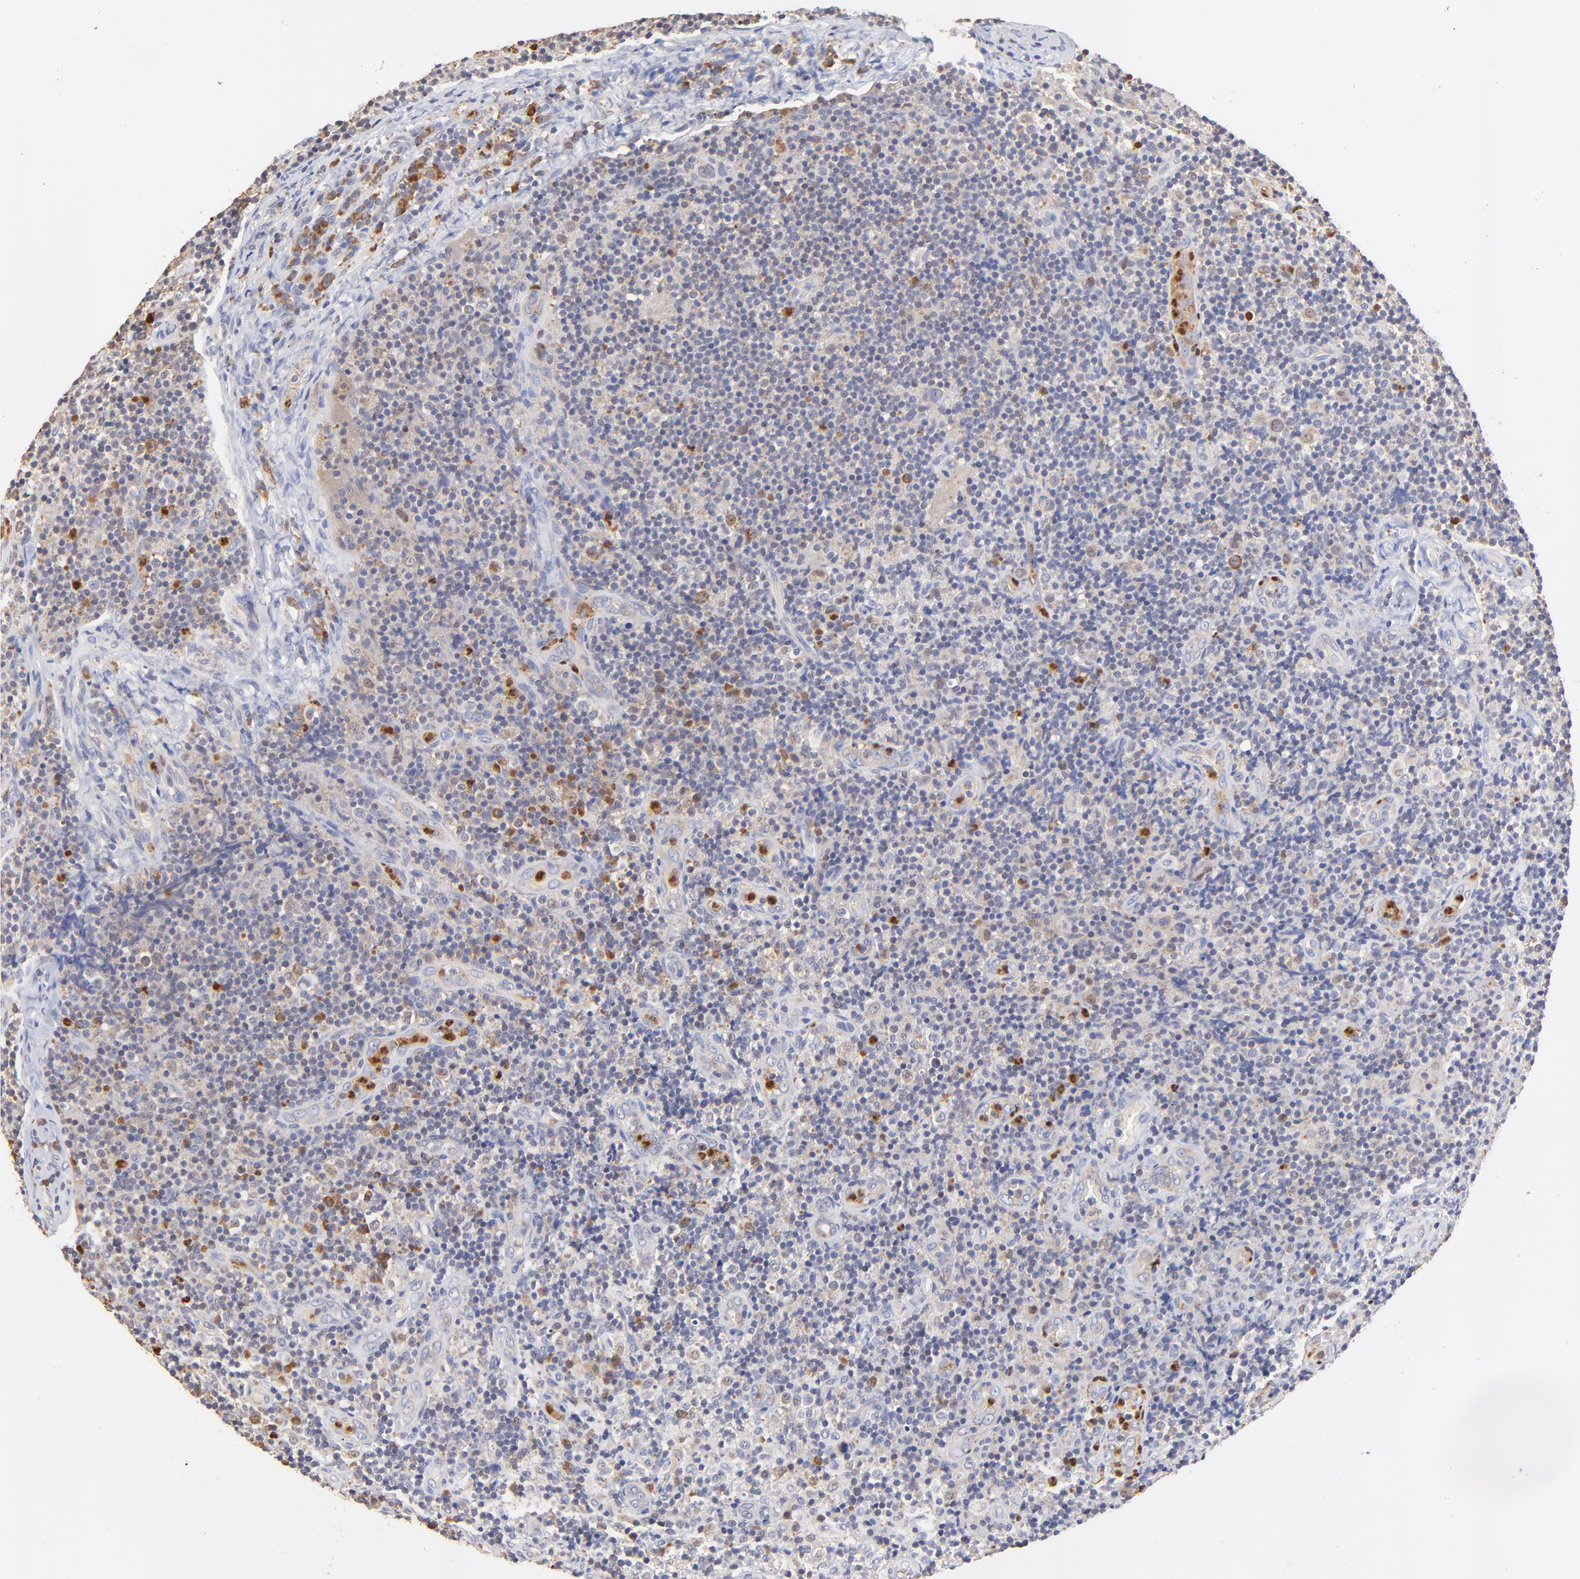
{"staining": {"intensity": "moderate", "quantity": "25%-75%", "location": "cytoplasmic/membranous"}, "tissue": "lymph node", "cell_type": "Germinal center cells", "image_type": "normal", "snomed": [{"axis": "morphology", "description": "Normal tissue, NOS"}, {"axis": "morphology", "description": "Inflammation, NOS"}, {"axis": "topography", "description": "Lymph node"}], "caption": "Immunohistochemistry image of benign lymph node stained for a protein (brown), which demonstrates medium levels of moderate cytoplasmic/membranous expression in about 25%-75% of germinal center cells.", "gene": "BBOF1", "patient": {"sex": "male", "age": 46}}